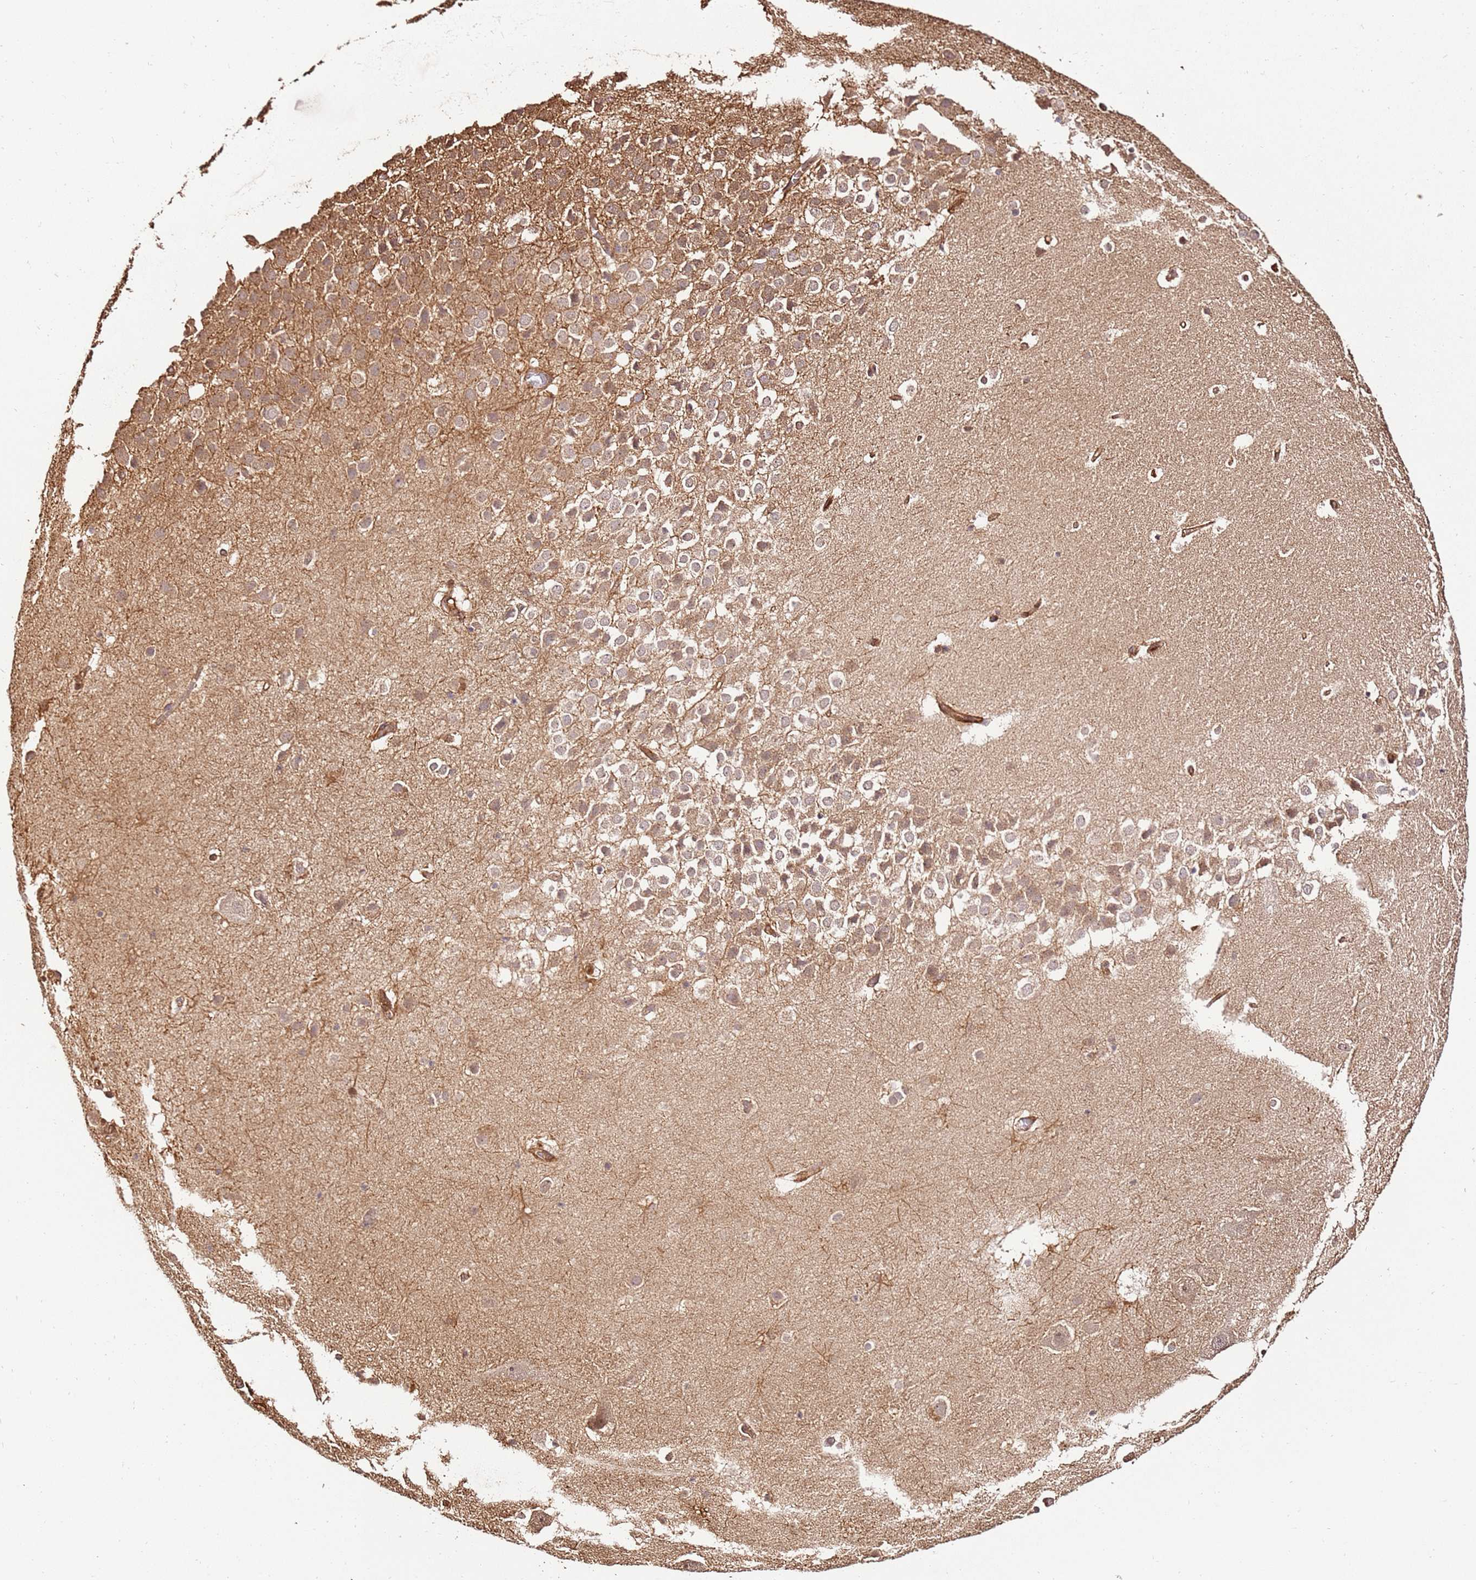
{"staining": {"intensity": "weak", "quantity": ">75%", "location": "cytoplasmic/membranous"}, "tissue": "hippocampus", "cell_type": "Glial cells", "image_type": "normal", "snomed": [{"axis": "morphology", "description": "Normal tissue, NOS"}, {"axis": "topography", "description": "Hippocampus"}], "caption": "Immunohistochemistry (IHC) (DAB (3,3'-diaminobenzidine)) staining of benign hippocampus demonstrates weak cytoplasmic/membranous protein positivity in about >75% of glial cells. (DAB = brown stain, brightfield microscopy at high magnification).", "gene": "KATNAL2", "patient": {"sex": "female", "age": 52}}